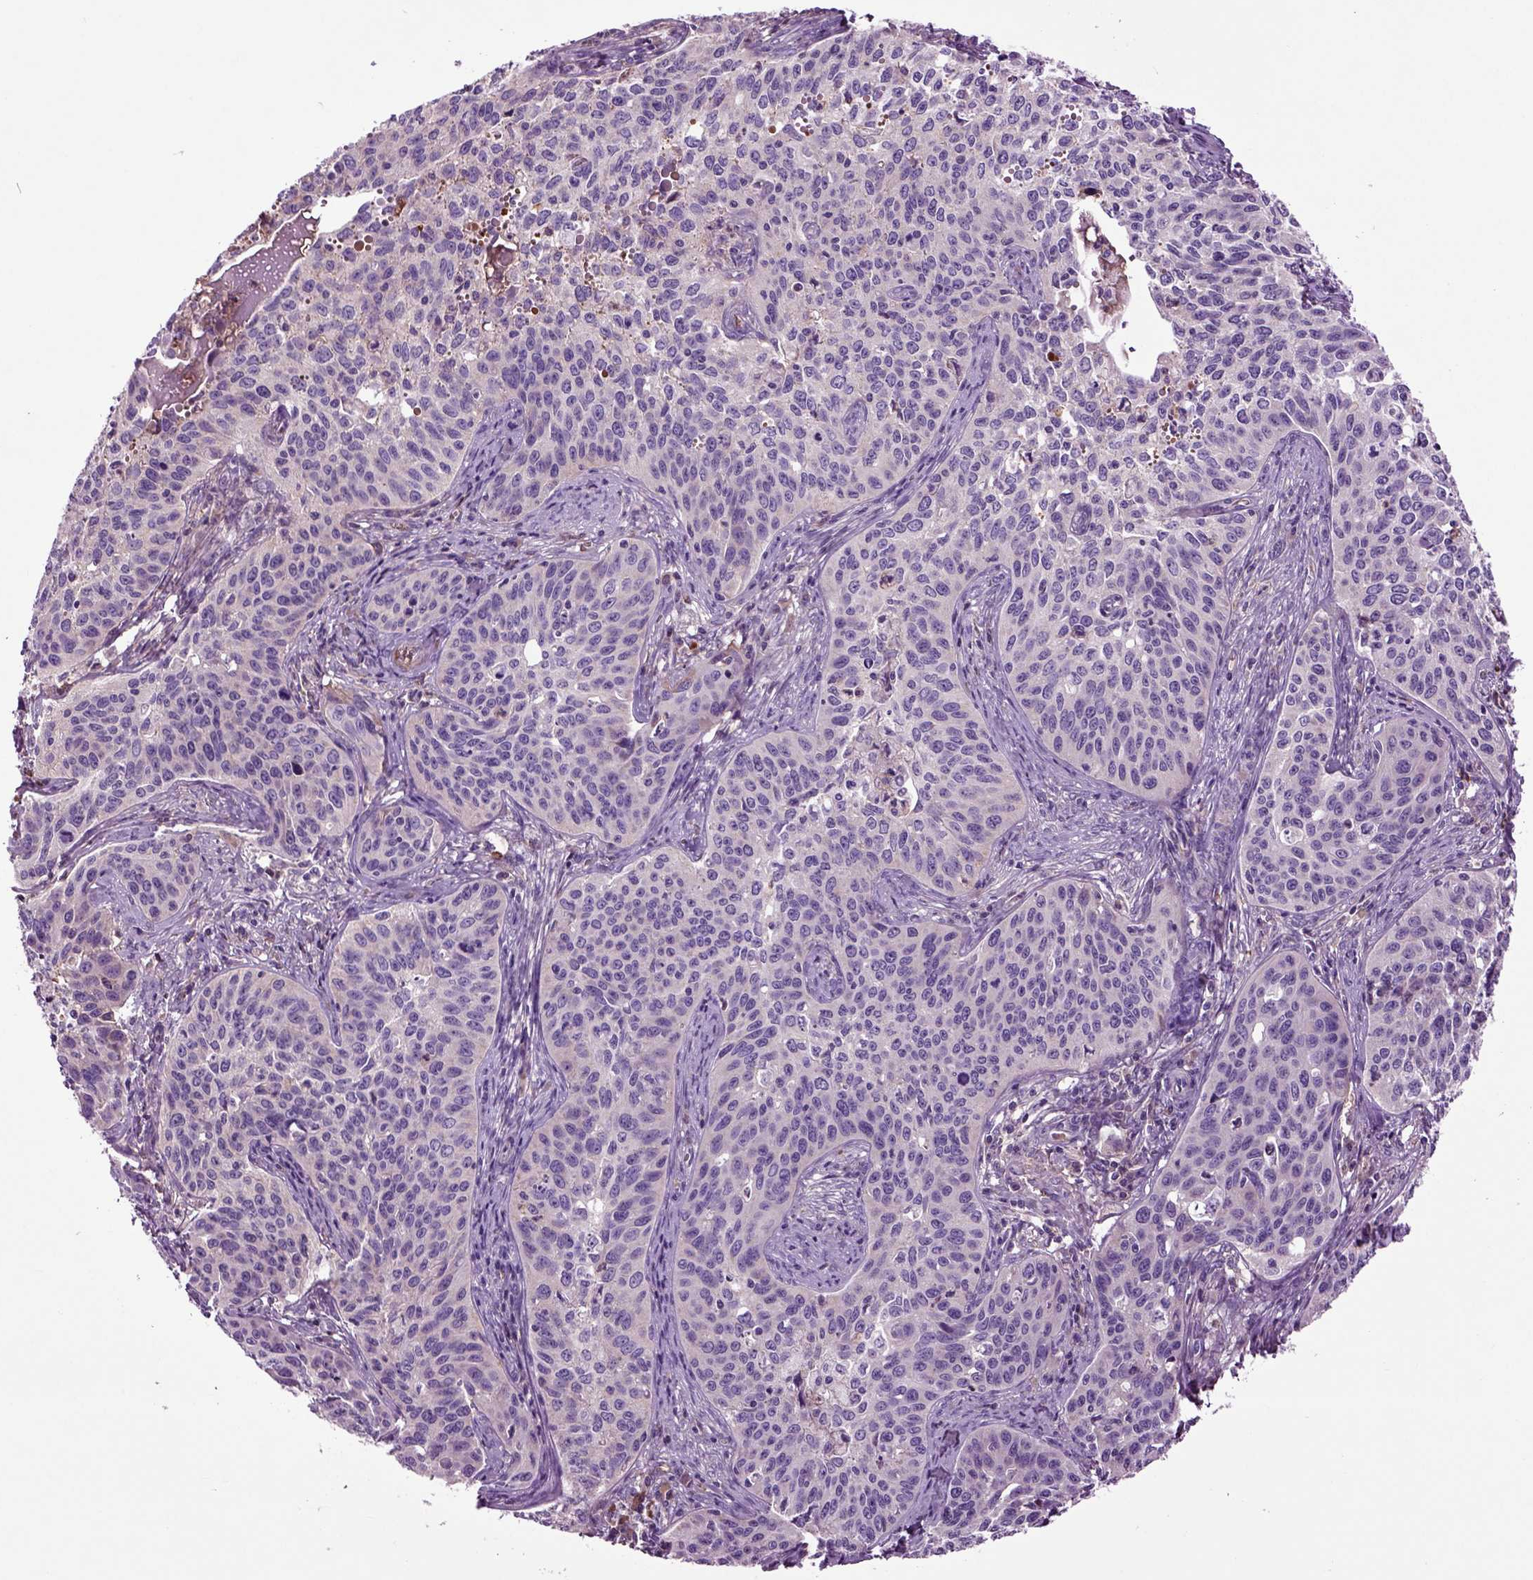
{"staining": {"intensity": "negative", "quantity": "none", "location": "none"}, "tissue": "cervical cancer", "cell_type": "Tumor cells", "image_type": "cancer", "snomed": [{"axis": "morphology", "description": "Squamous cell carcinoma, NOS"}, {"axis": "topography", "description": "Cervix"}], "caption": "A histopathology image of human cervical squamous cell carcinoma is negative for staining in tumor cells.", "gene": "SPON1", "patient": {"sex": "female", "age": 31}}